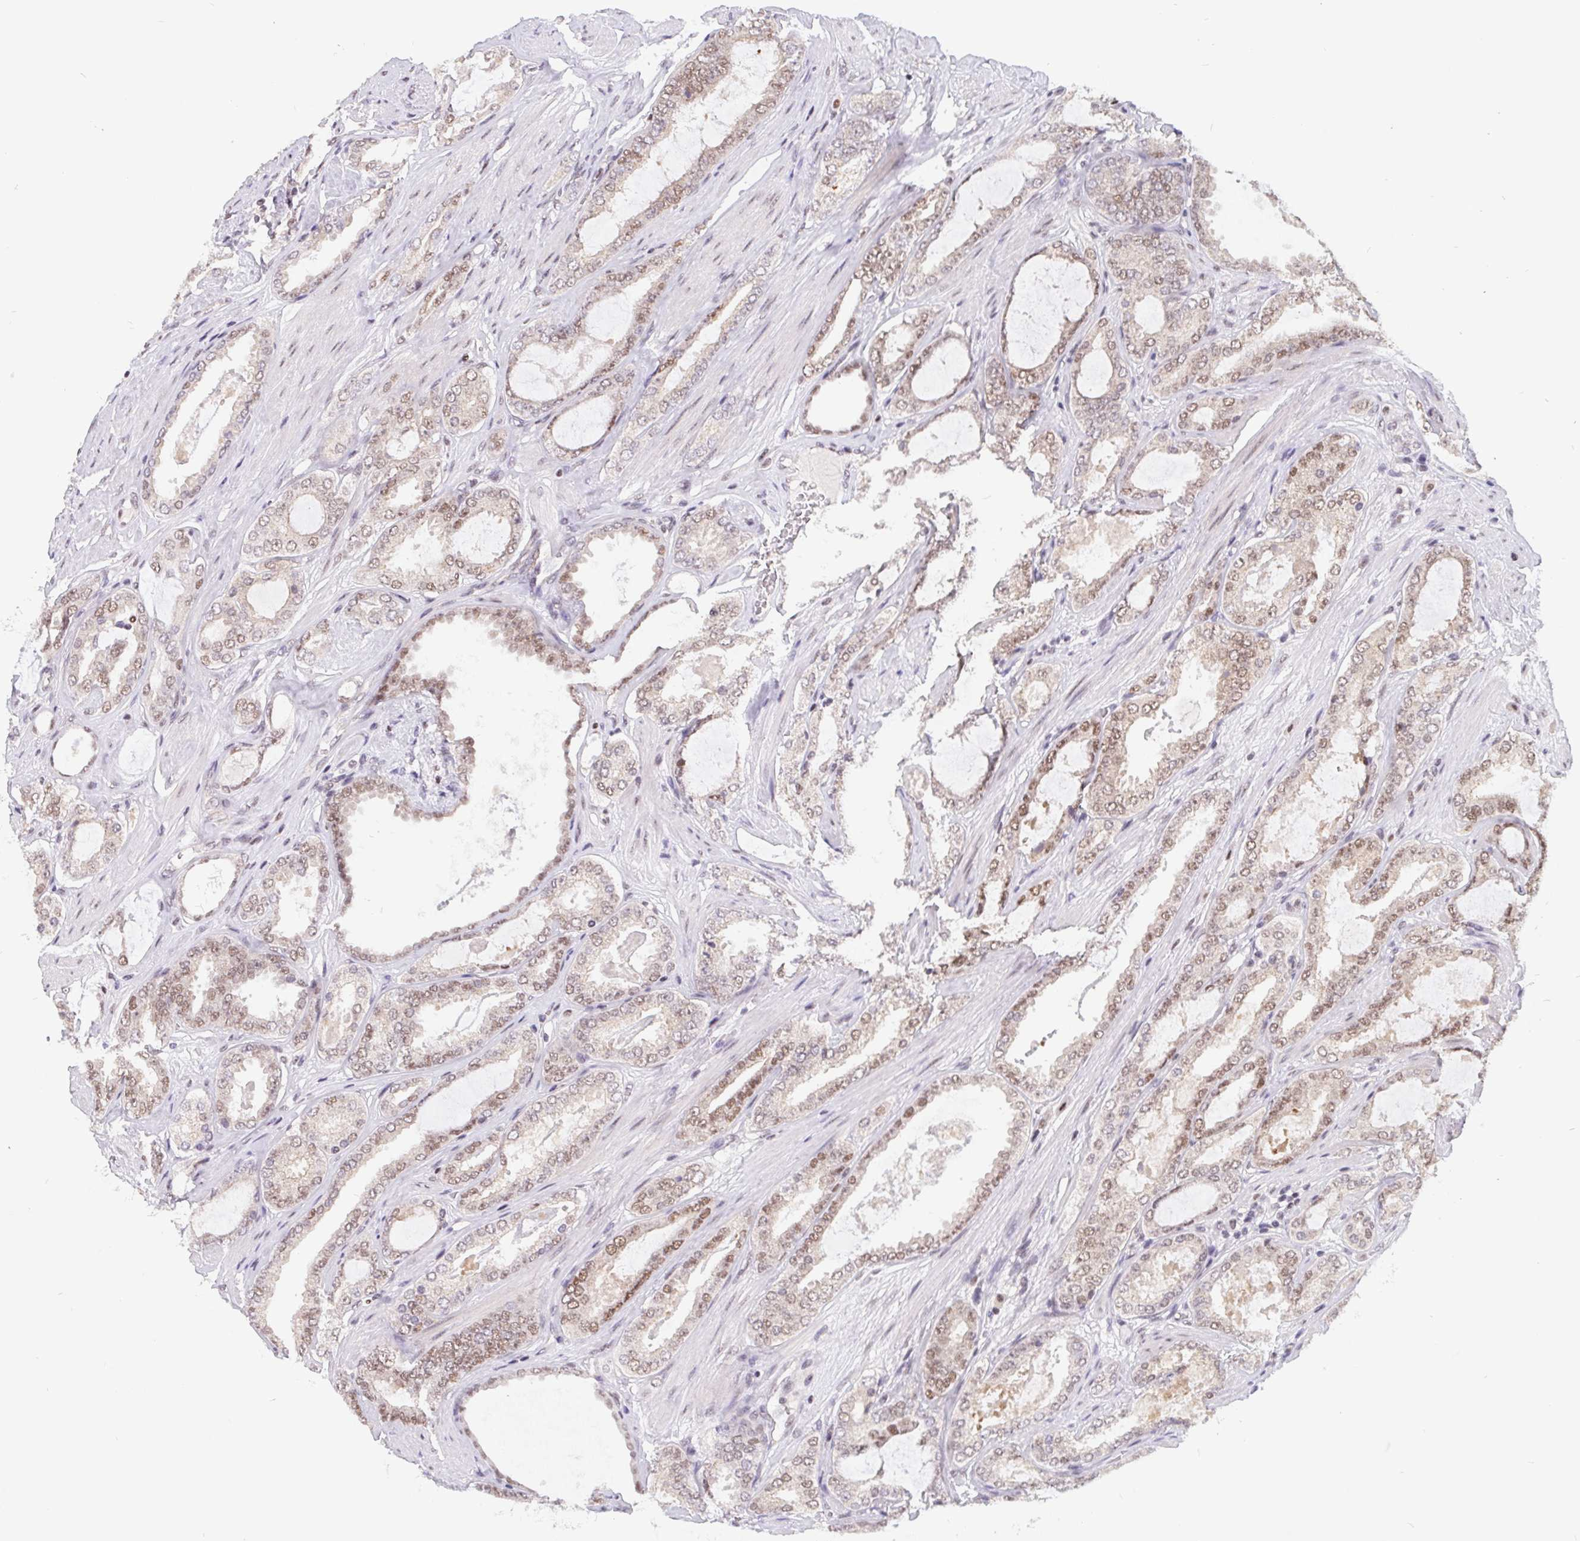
{"staining": {"intensity": "weak", "quantity": ">75%", "location": "nuclear"}, "tissue": "prostate cancer", "cell_type": "Tumor cells", "image_type": "cancer", "snomed": [{"axis": "morphology", "description": "Adenocarcinoma, High grade"}, {"axis": "topography", "description": "Prostate"}], "caption": "A micrograph of human prostate adenocarcinoma (high-grade) stained for a protein demonstrates weak nuclear brown staining in tumor cells.", "gene": "POU2F1", "patient": {"sex": "male", "age": 63}}